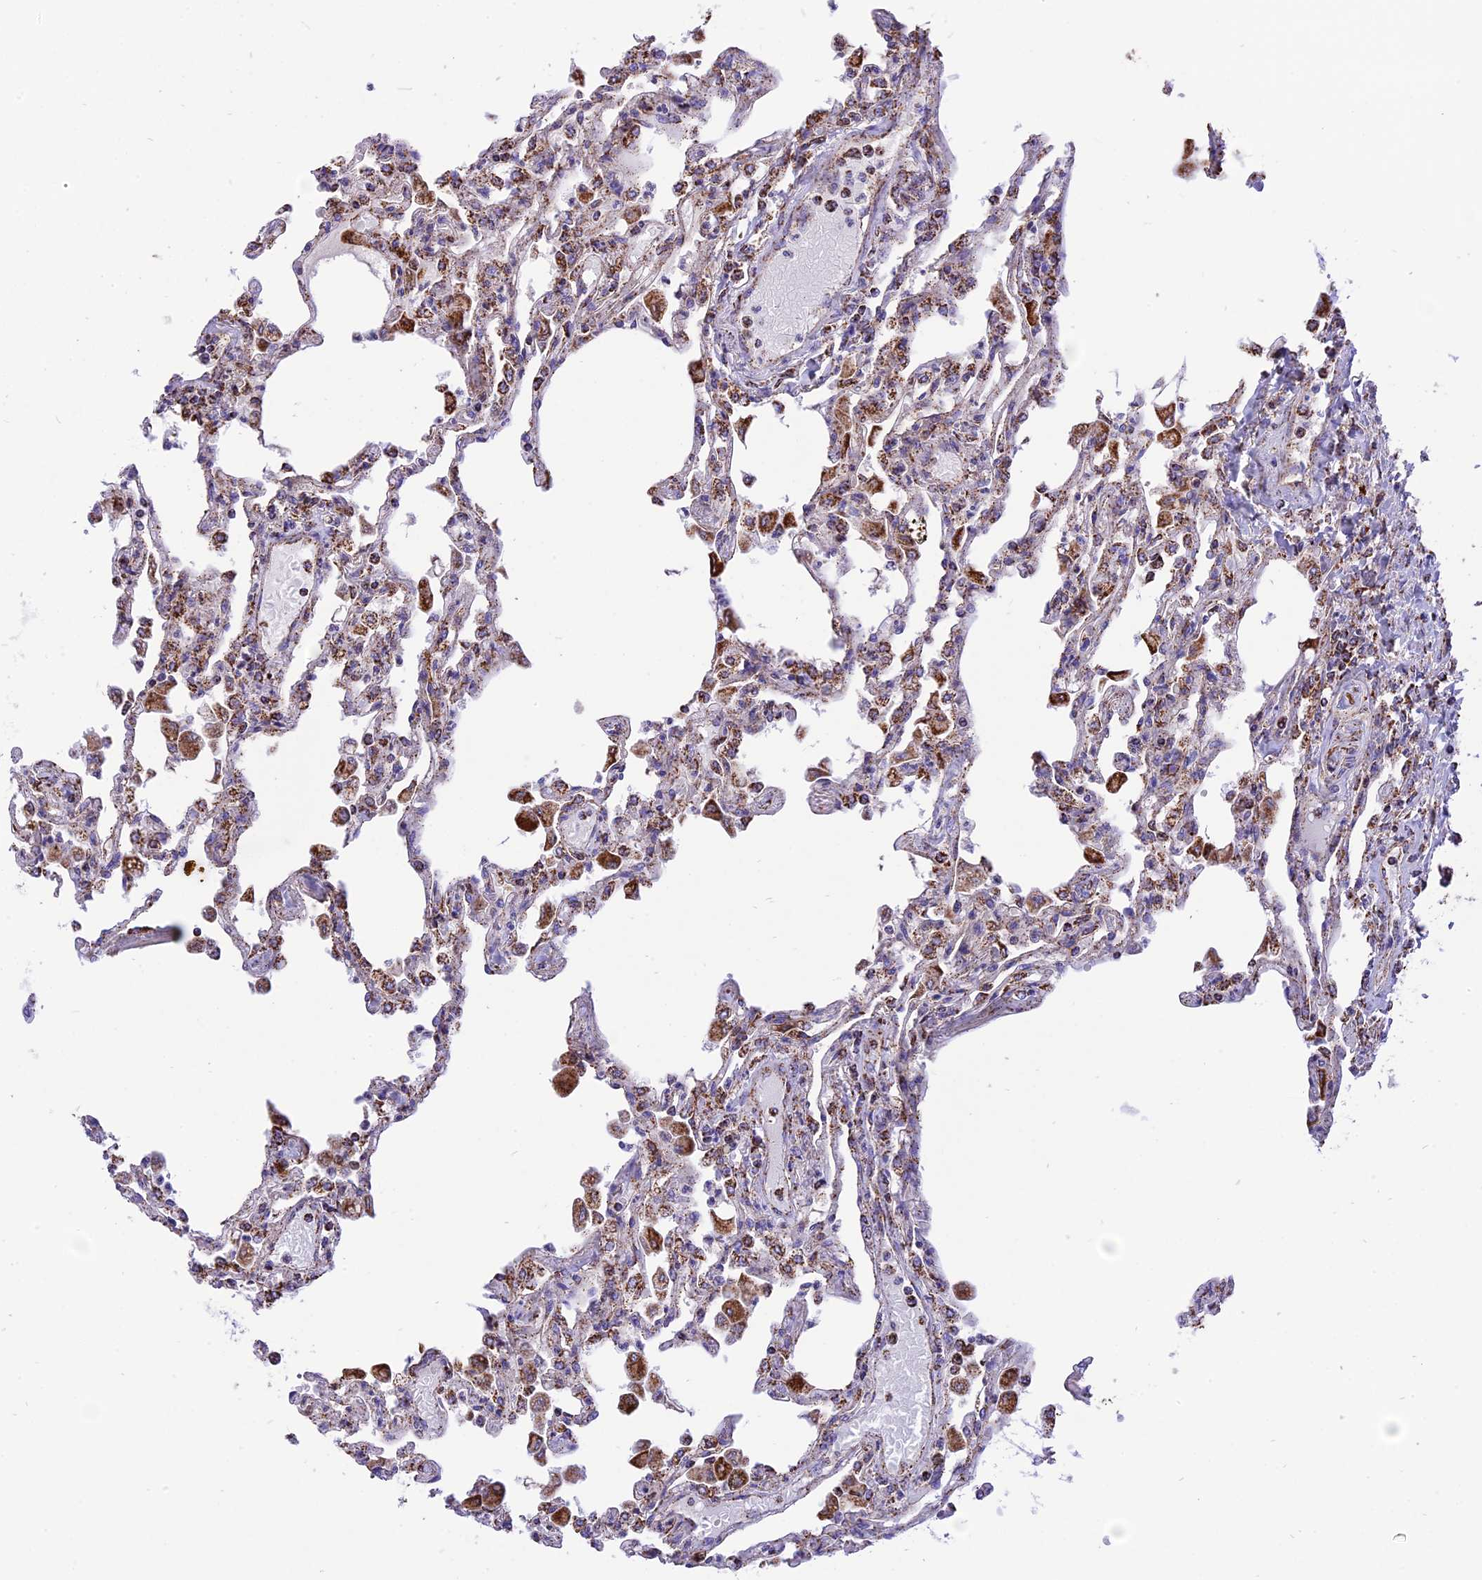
{"staining": {"intensity": "moderate", "quantity": "25%-75%", "location": "cytoplasmic/membranous"}, "tissue": "lung", "cell_type": "Alveolar cells", "image_type": "normal", "snomed": [{"axis": "morphology", "description": "Normal tissue, NOS"}, {"axis": "topography", "description": "Bronchus"}, {"axis": "topography", "description": "Lung"}], "caption": "Immunohistochemical staining of benign lung displays medium levels of moderate cytoplasmic/membranous staining in about 25%-75% of alveolar cells. Ihc stains the protein in brown and the nuclei are stained blue.", "gene": "TTC4", "patient": {"sex": "female", "age": 49}}